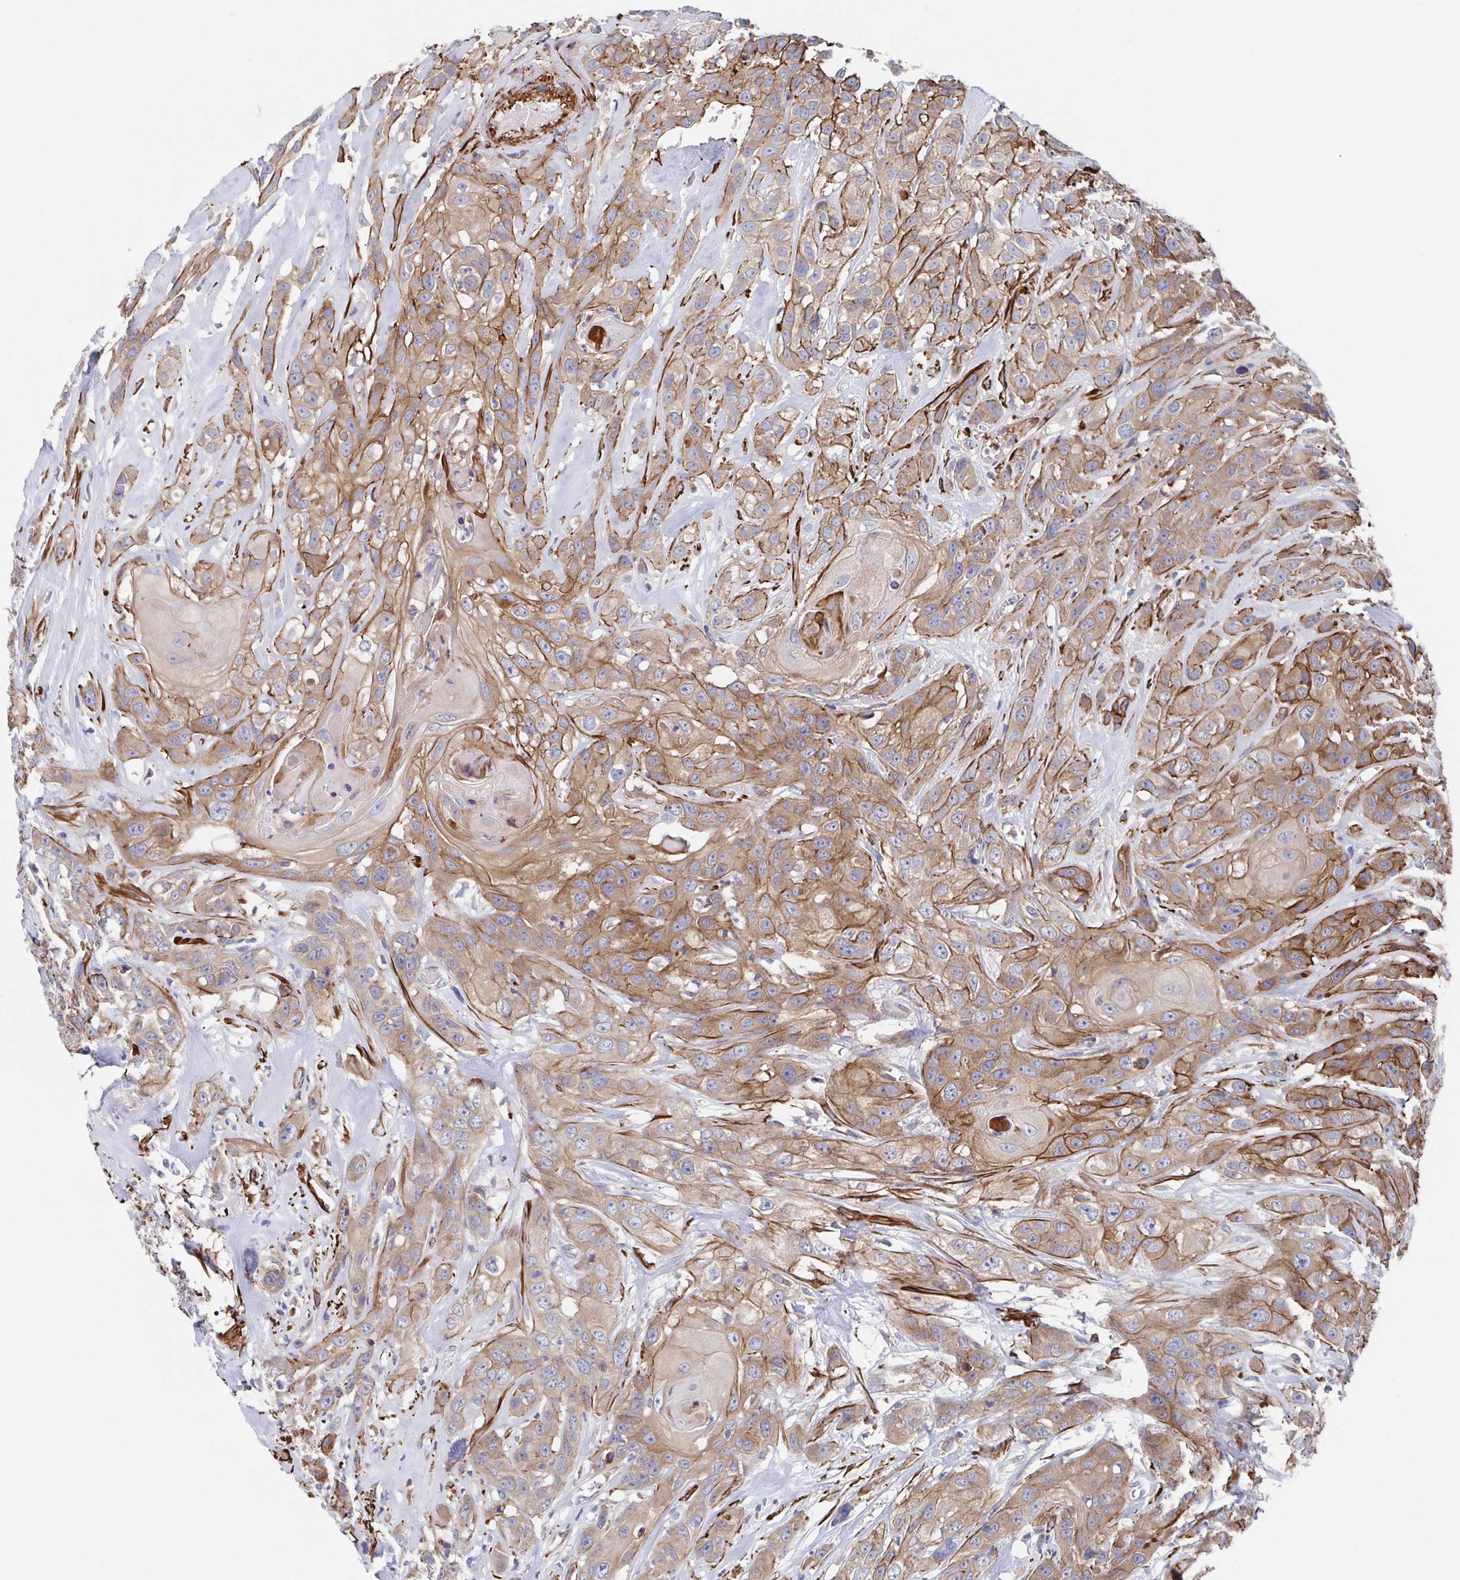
{"staining": {"intensity": "moderate", "quantity": ">75%", "location": "cytoplasmic/membranous"}, "tissue": "head and neck cancer", "cell_type": "Tumor cells", "image_type": "cancer", "snomed": [{"axis": "morphology", "description": "Squamous cell carcinoma, NOS"}, {"axis": "topography", "description": "Head-Neck"}], "caption": "Tumor cells demonstrate medium levels of moderate cytoplasmic/membranous positivity in about >75% of cells in human head and neck squamous cell carcinoma.", "gene": "KLC3", "patient": {"sex": "male", "age": 57}}